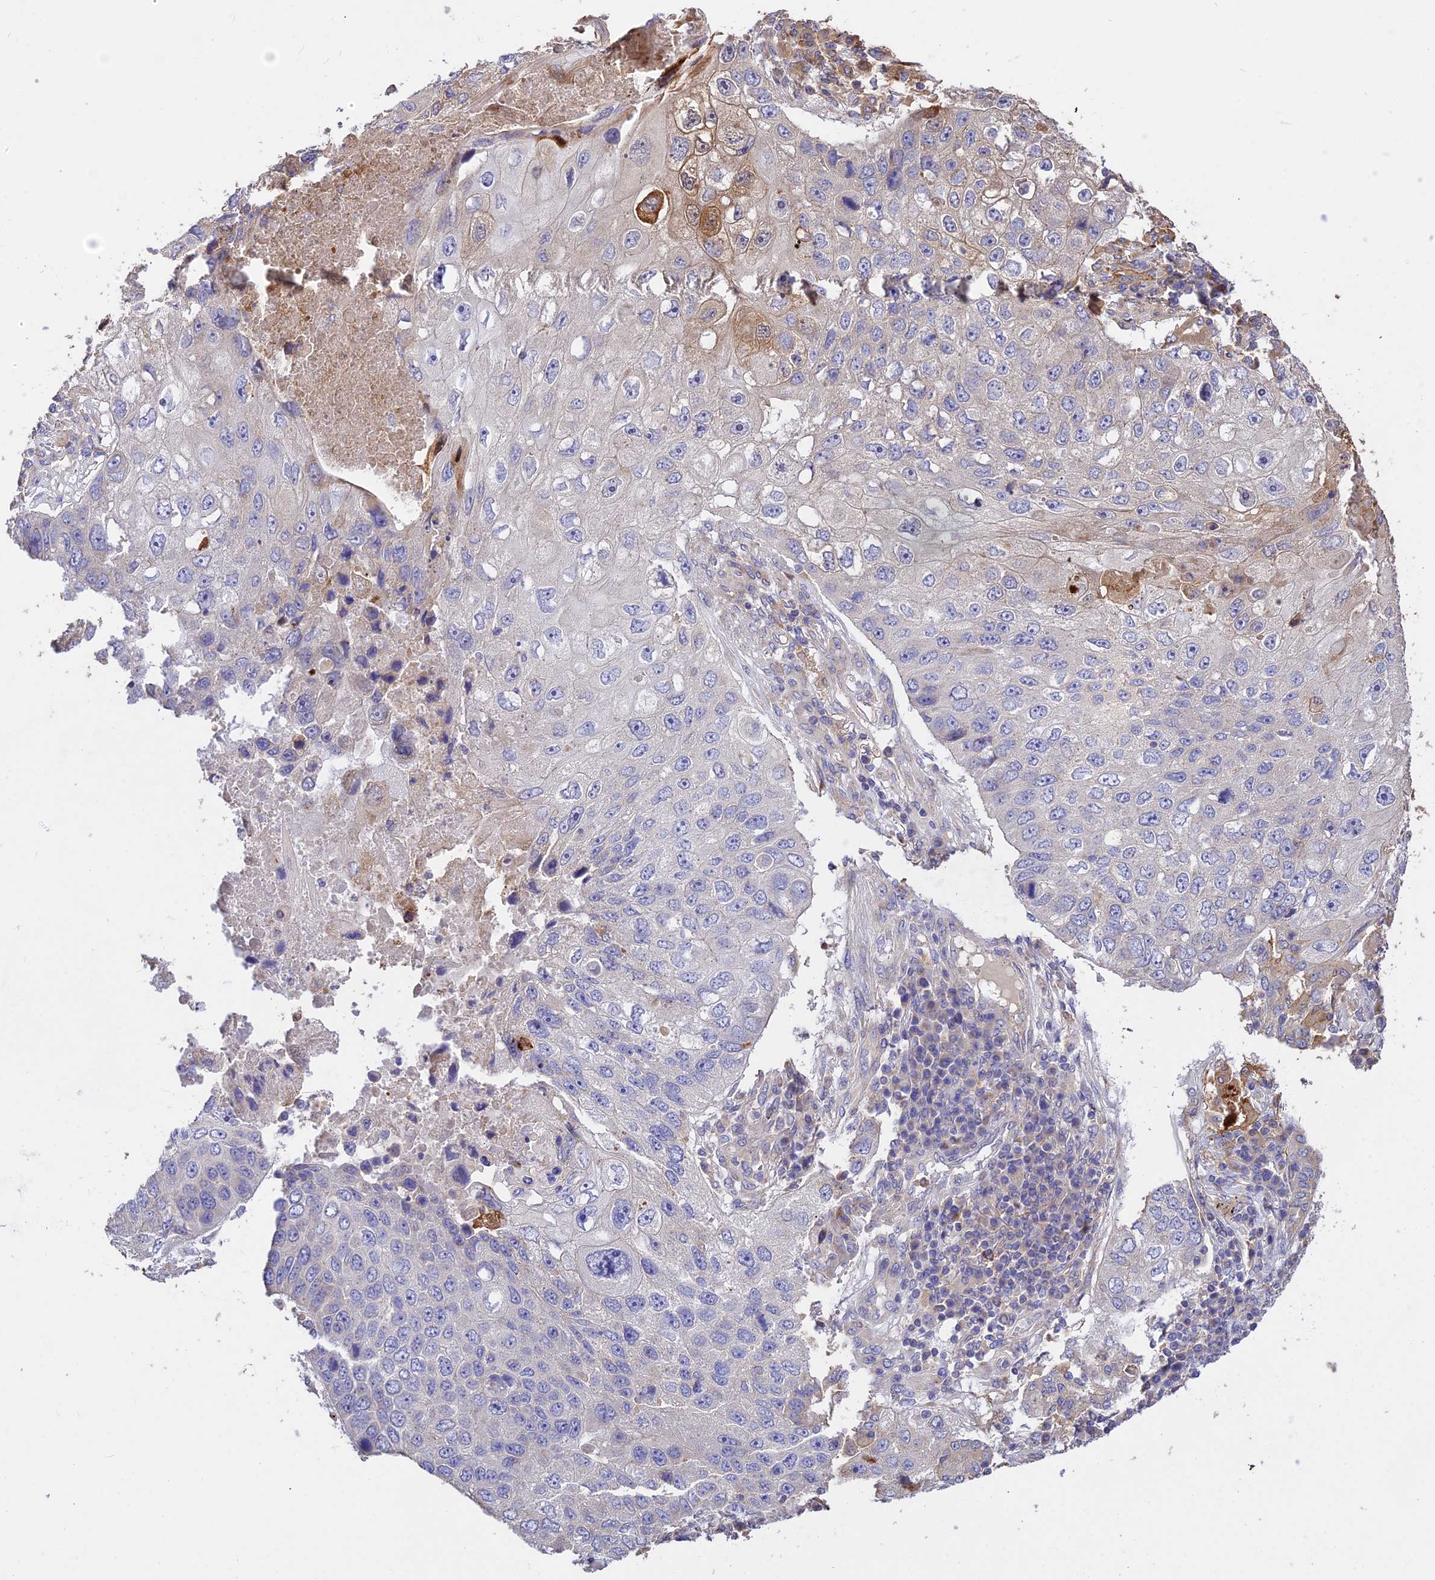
{"staining": {"intensity": "negative", "quantity": "none", "location": "none"}, "tissue": "lung cancer", "cell_type": "Tumor cells", "image_type": "cancer", "snomed": [{"axis": "morphology", "description": "Squamous cell carcinoma, NOS"}, {"axis": "topography", "description": "Lung"}], "caption": "Immunohistochemistry (IHC) micrograph of human squamous cell carcinoma (lung) stained for a protein (brown), which demonstrates no expression in tumor cells.", "gene": "ROCK1", "patient": {"sex": "male", "age": 61}}